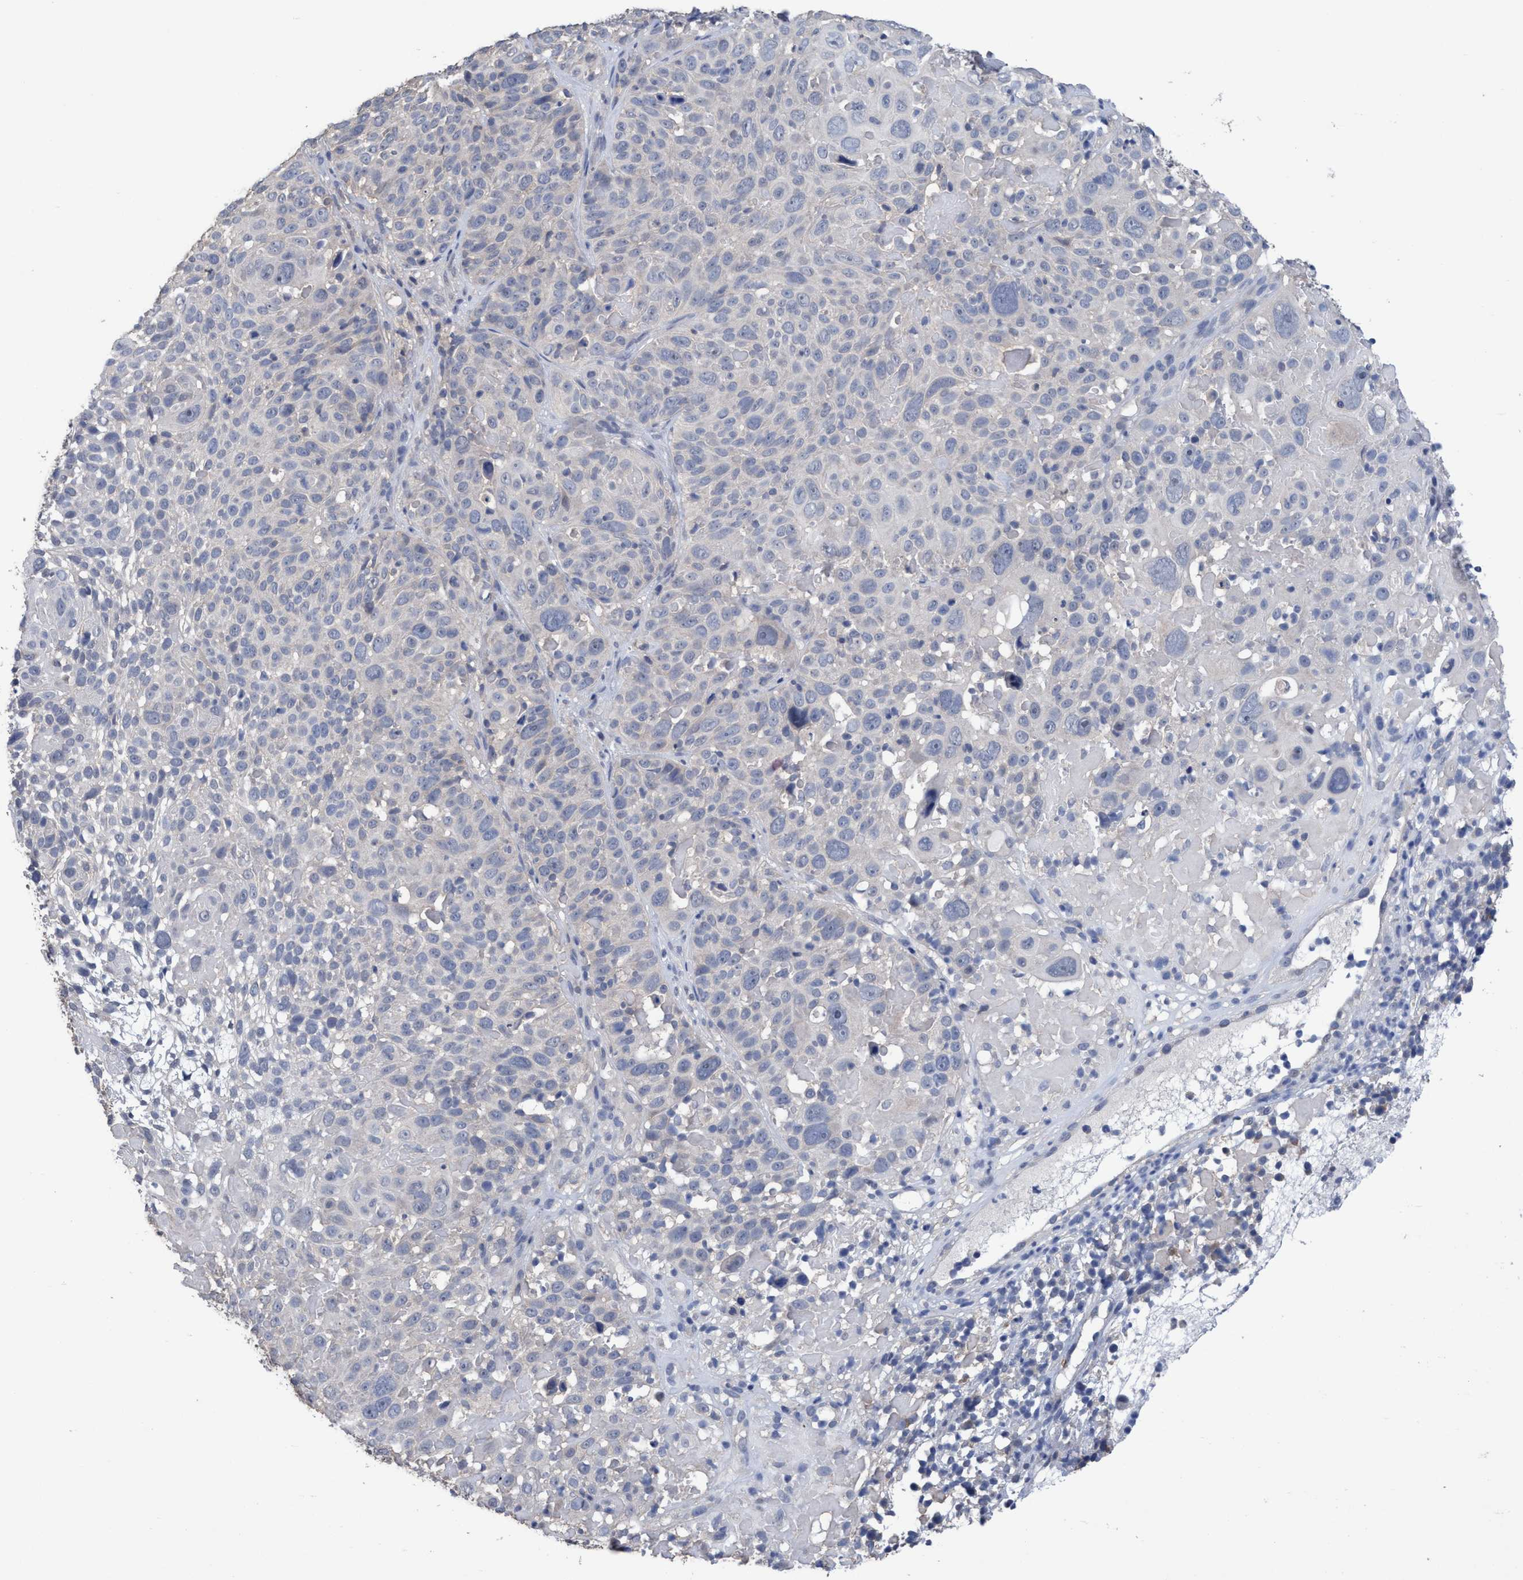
{"staining": {"intensity": "negative", "quantity": "none", "location": "none"}, "tissue": "cervical cancer", "cell_type": "Tumor cells", "image_type": "cancer", "snomed": [{"axis": "morphology", "description": "Squamous cell carcinoma, NOS"}, {"axis": "topography", "description": "Cervix"}], "caption": "High power microscopy histopathology image of an immunohistochemistry photomicrograph of cervical cancer, revealing no significant expression in tumor cells.", "gene": "GLOD4", "patient": {"sex": "female", "age": 74}}